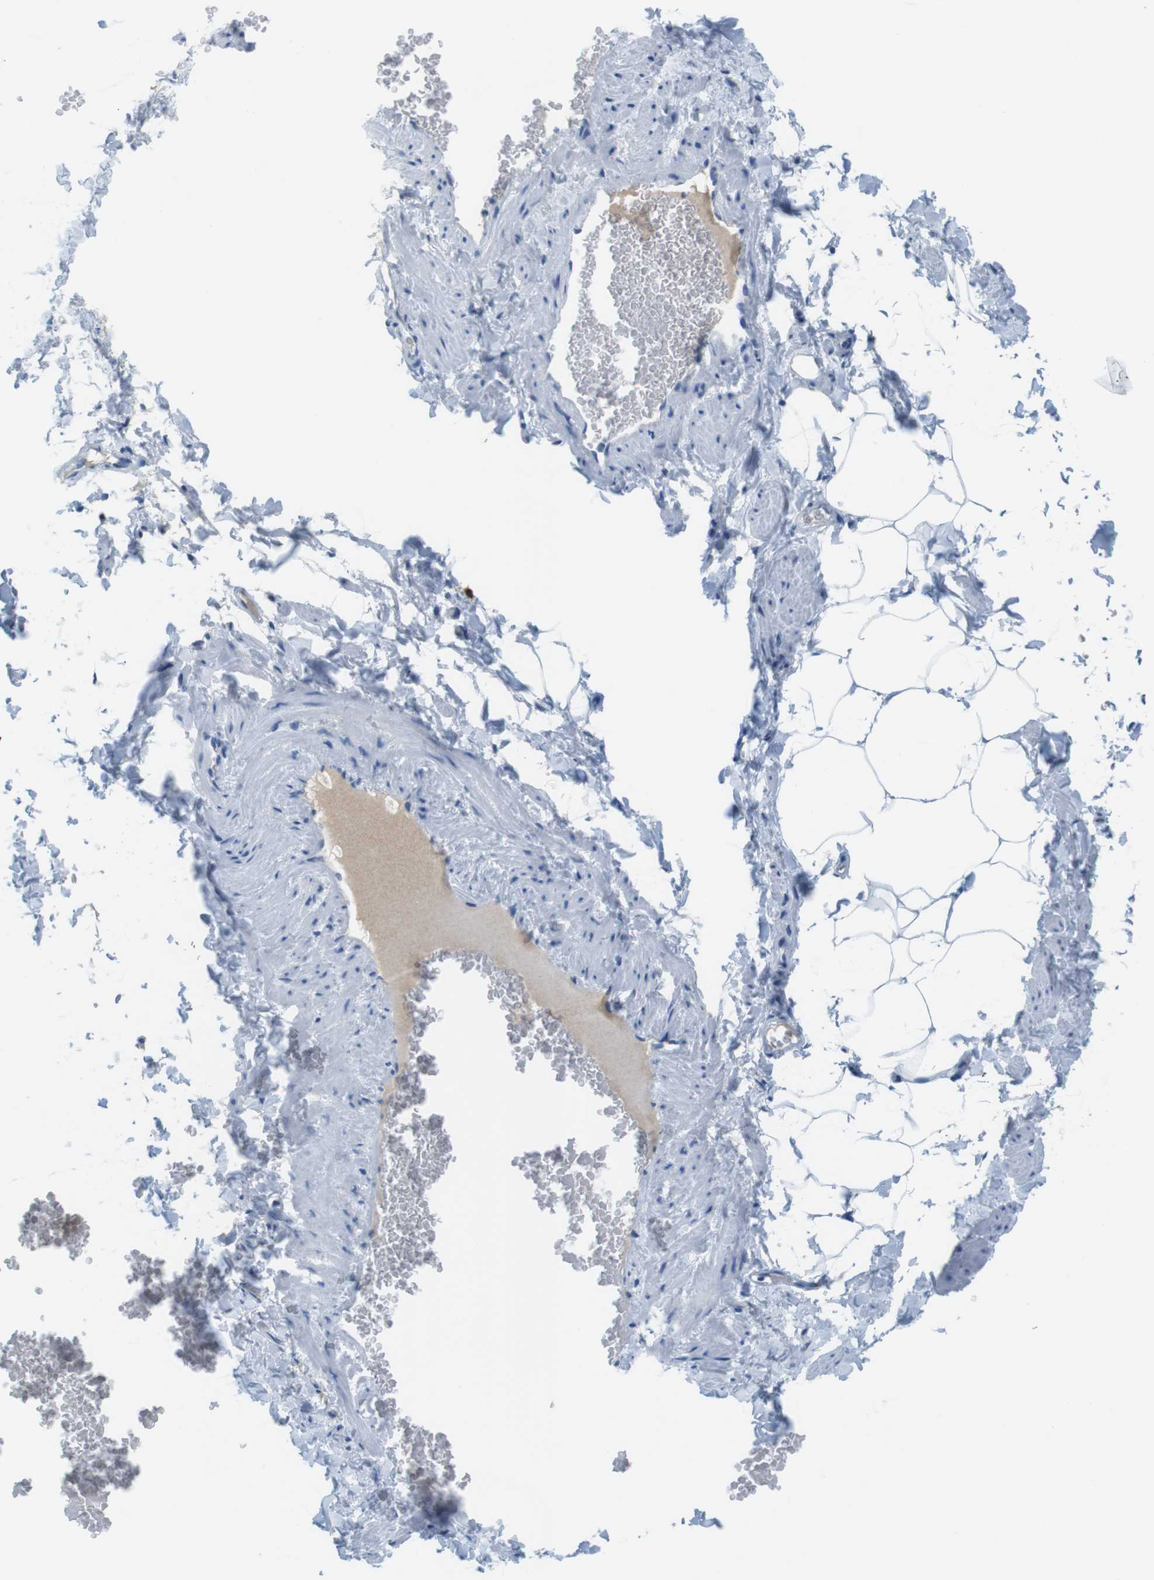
{"staining": {"intensity": "negative", "quantity": "none", "location": "none"}, "tissue": "adipose tissue", "cell_type": "Adipocytes", "image_type": "normal", "snomed": [{"axis": "morphology", "description": "Normal tissue, NOS"}, {"axis": "topography", "description": "Vascular tissue"}], "caption": "Immunohistochemistry of benign adipose tissue demonstrates no staining in adipocytes.", "gene": "SLC35A3", "patient": {"sex": "male", "age": 41}}